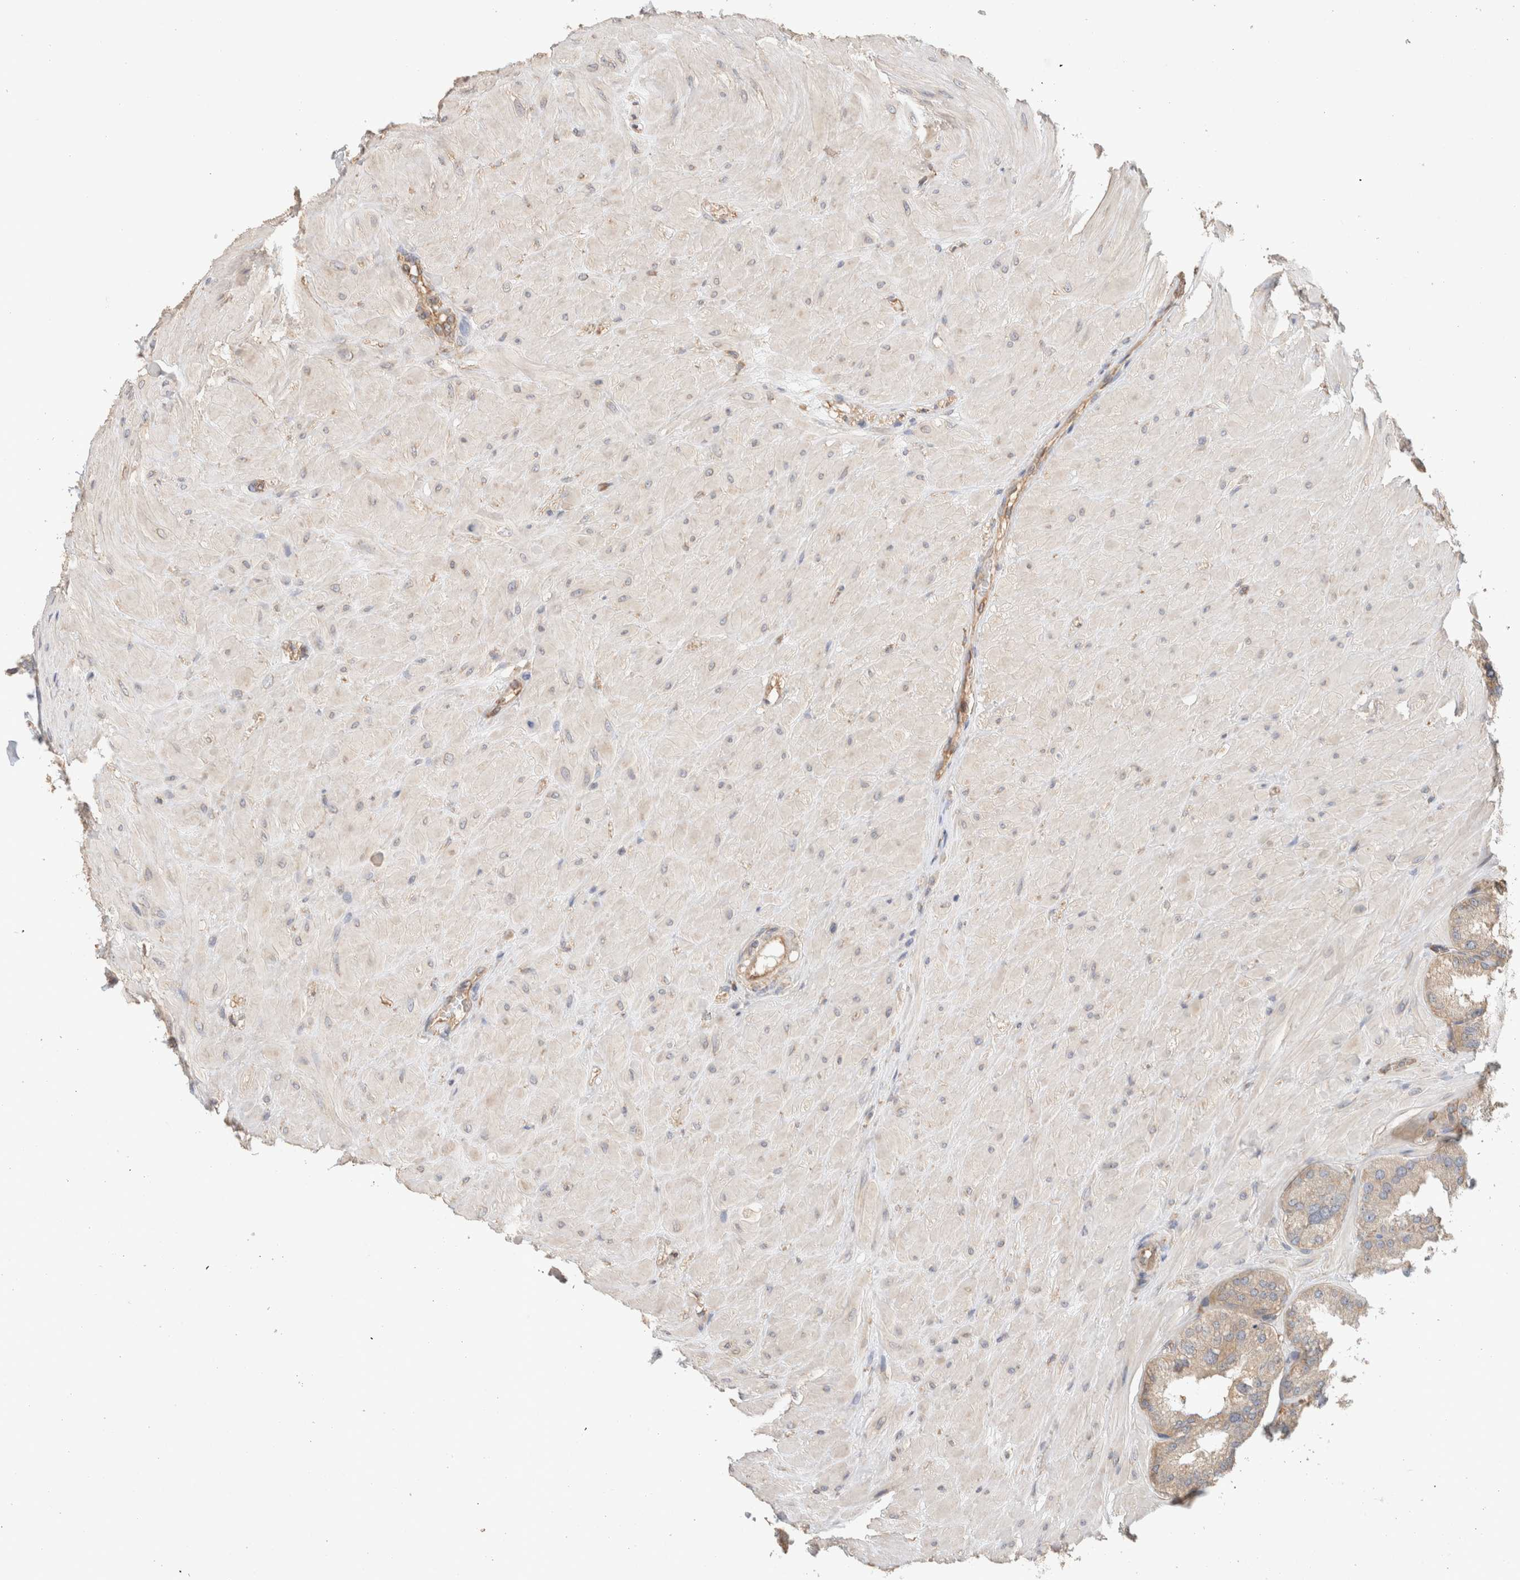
{"staining": {"intensity": "moderate", "quantity": "25%-75%", "location": "cytoplasmic/membranous"}, "tissue": "seminal vesicle", "cell_type": "Glandular cells", "image_type": "normal", "snomed": [{"axis": "morphology", "description": "Normal tissue, NOS"}, {"axis": "topography", "description": "Prostate"}, {"axis": "topography", "description": "Seminal veicle"}], "caption": "Immunohistochemical staining of unremarkable human seminal vesicle displays medium levels of moderate cytoplasmic/membranous positivity in approximately 25%-75% of glandular cells.", "gene": "CFAP418", "patient": {"sex": "male", "age": 51}}